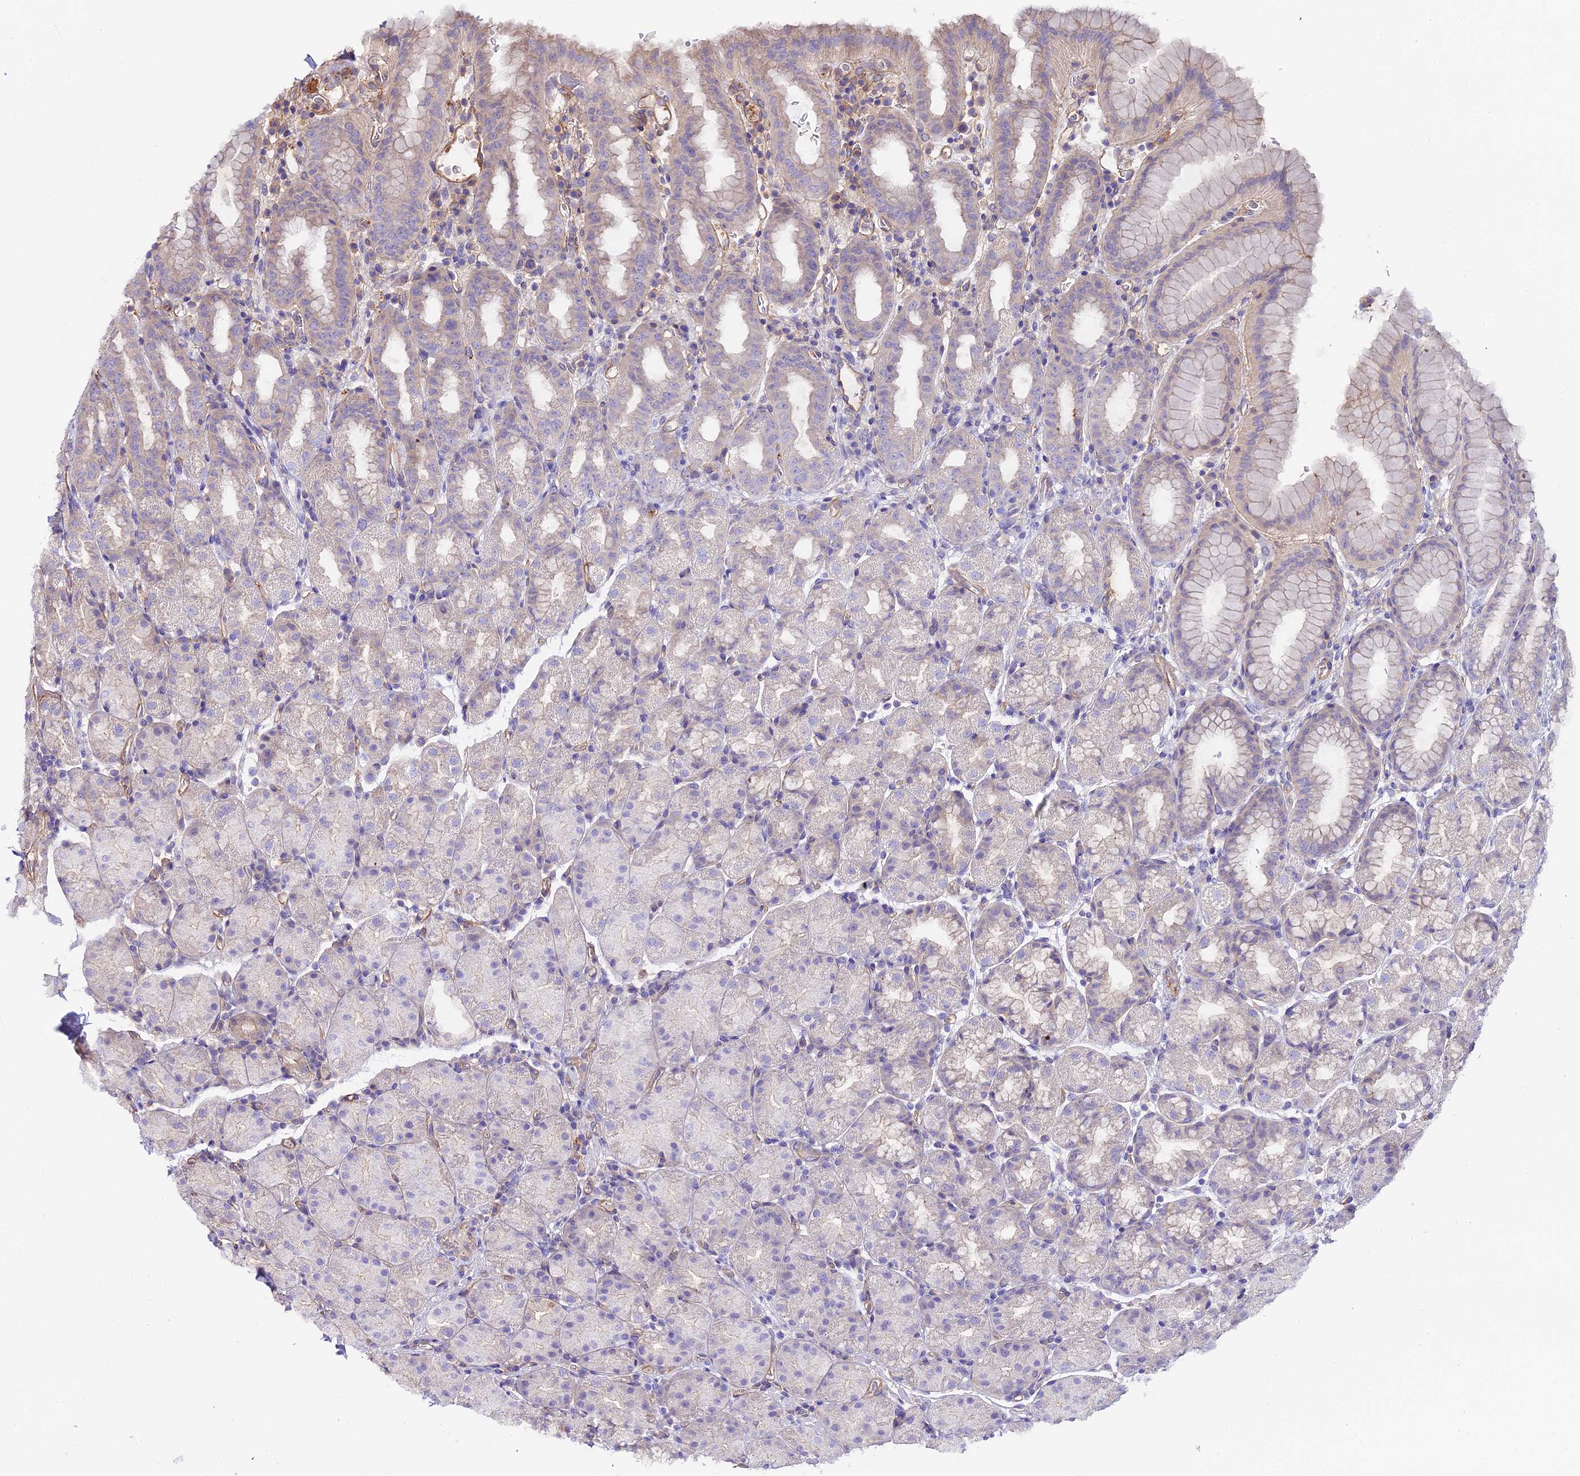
{"staining": {"intensity": "weak", "quantity": "<25%", "location": "cytoplasmic/membranous"}, "tissue": "stomach", "cell_type": "Glandular cells", "image_type": "normal", "snomed": [{"axis": "morphology", "description": "Normal tissue, NOS"}, {"axis": "topography", "description": "Stomach, upper"}, {"axis": "topography", "description": "Stomach, lower"}, {"axis": "topography", "description": "Small intestine"}], "caption": "Immunohistochemical staining of normal human stomach exhibits no significant positivity in glandular cells. The staining is performed using DAB brown chromogen with nuclei counter-stained in using hematoxylin.", "gene": "GLYAT", "patient": {"sex": "male", "age": 68}}